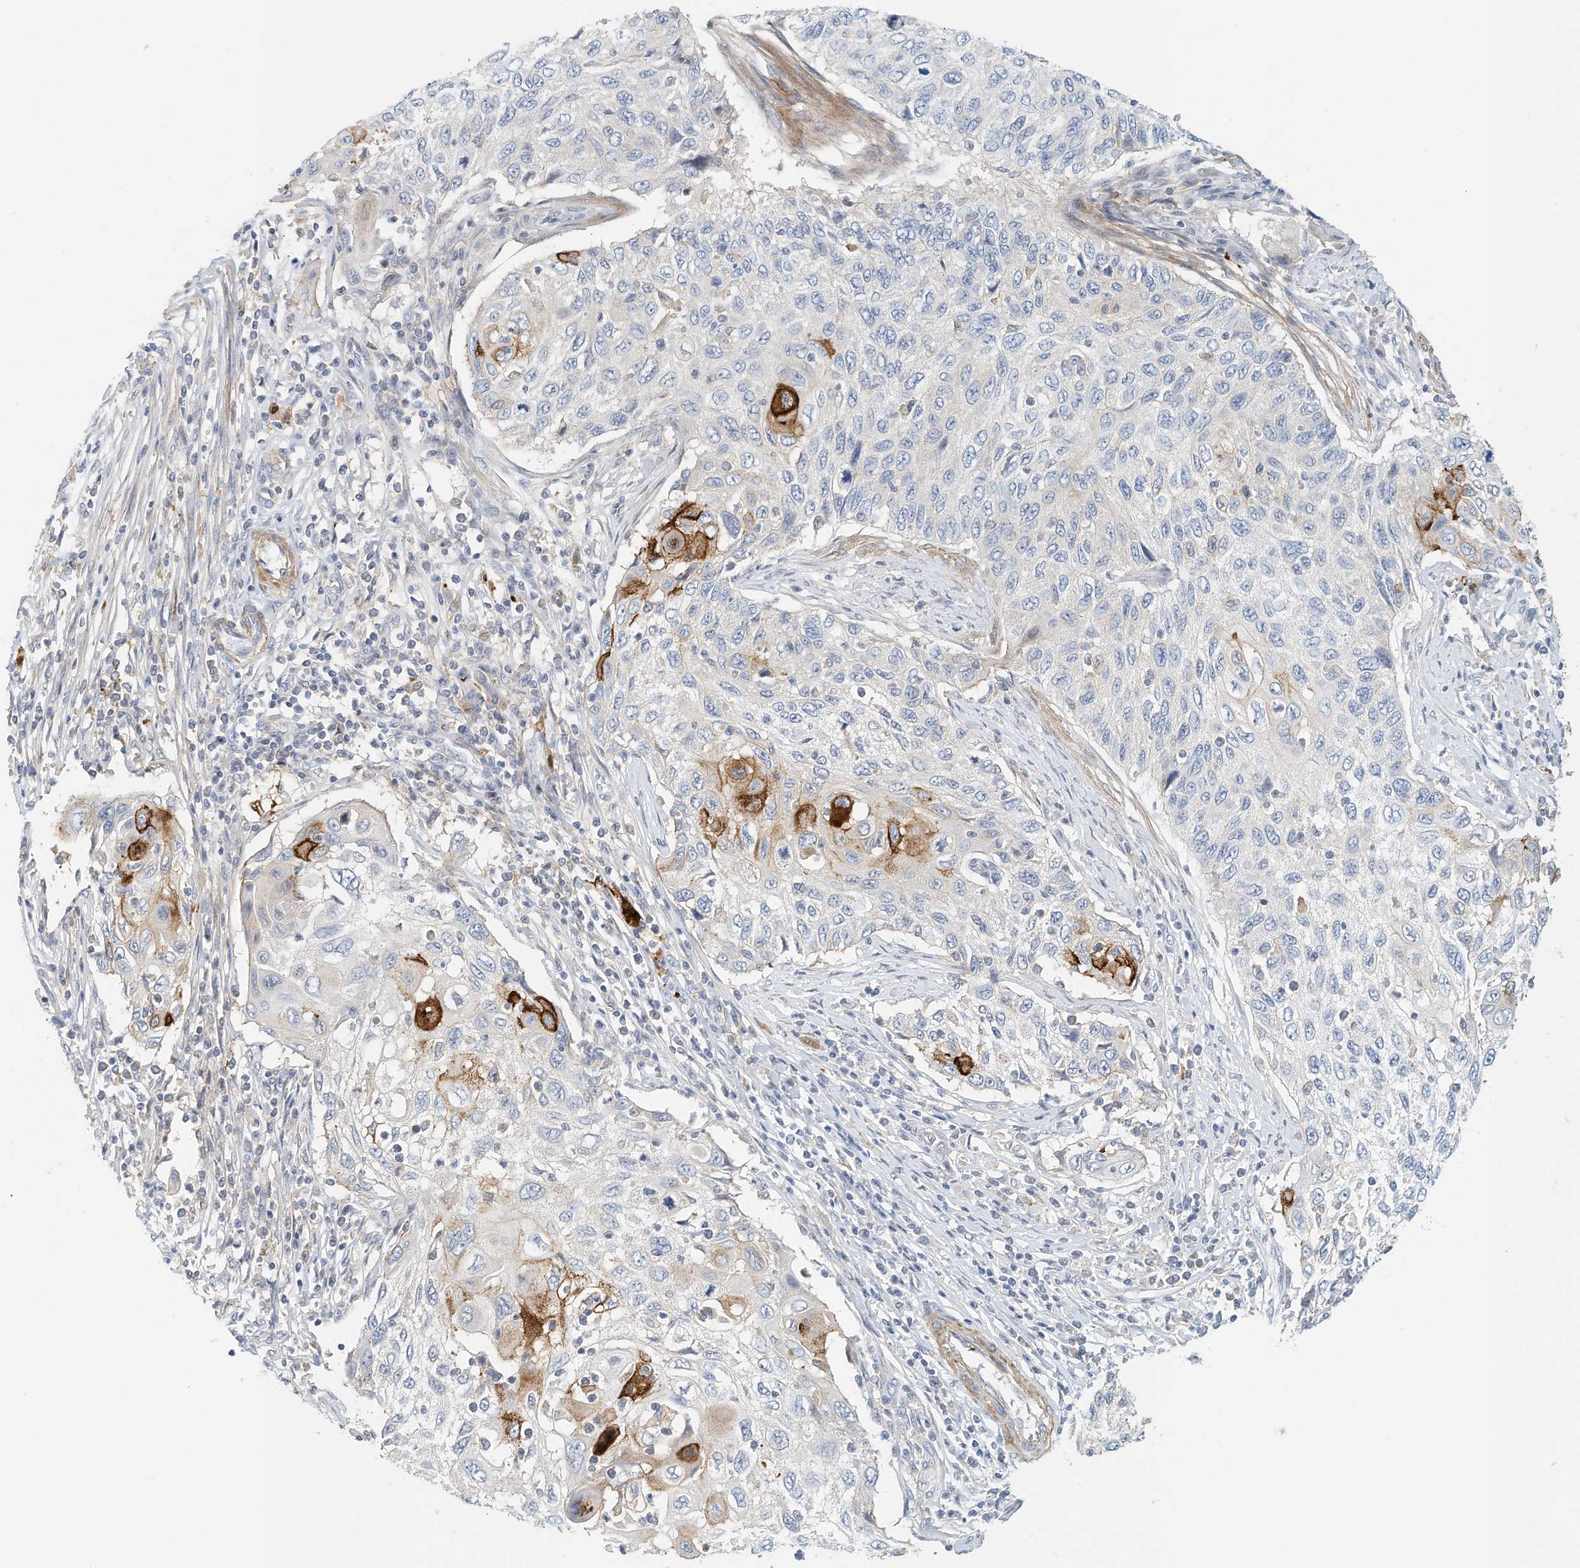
{"staining": {"intensity": "strong", "quantity": "<25%", "location": "cytoplasmic/membranous"}, "tissue": "cervical cancer", "cell_type": "Tumor cells", "image_type": "cancer", "snomed": [{"axis": "morphology", "description": "Squamous cell carcinoma, NOS"}, {"axis": "topography", "description": "Cervix"}], "caption": "Immunohistochemical staining of cervical cancer (squamous cell carcinoma) displays medium levels of strong cytoplasmic/membranous expression in about <25% of tumor cells.", "gene": "MICAL1", "patient": {"sex": "female", "age": 70}}